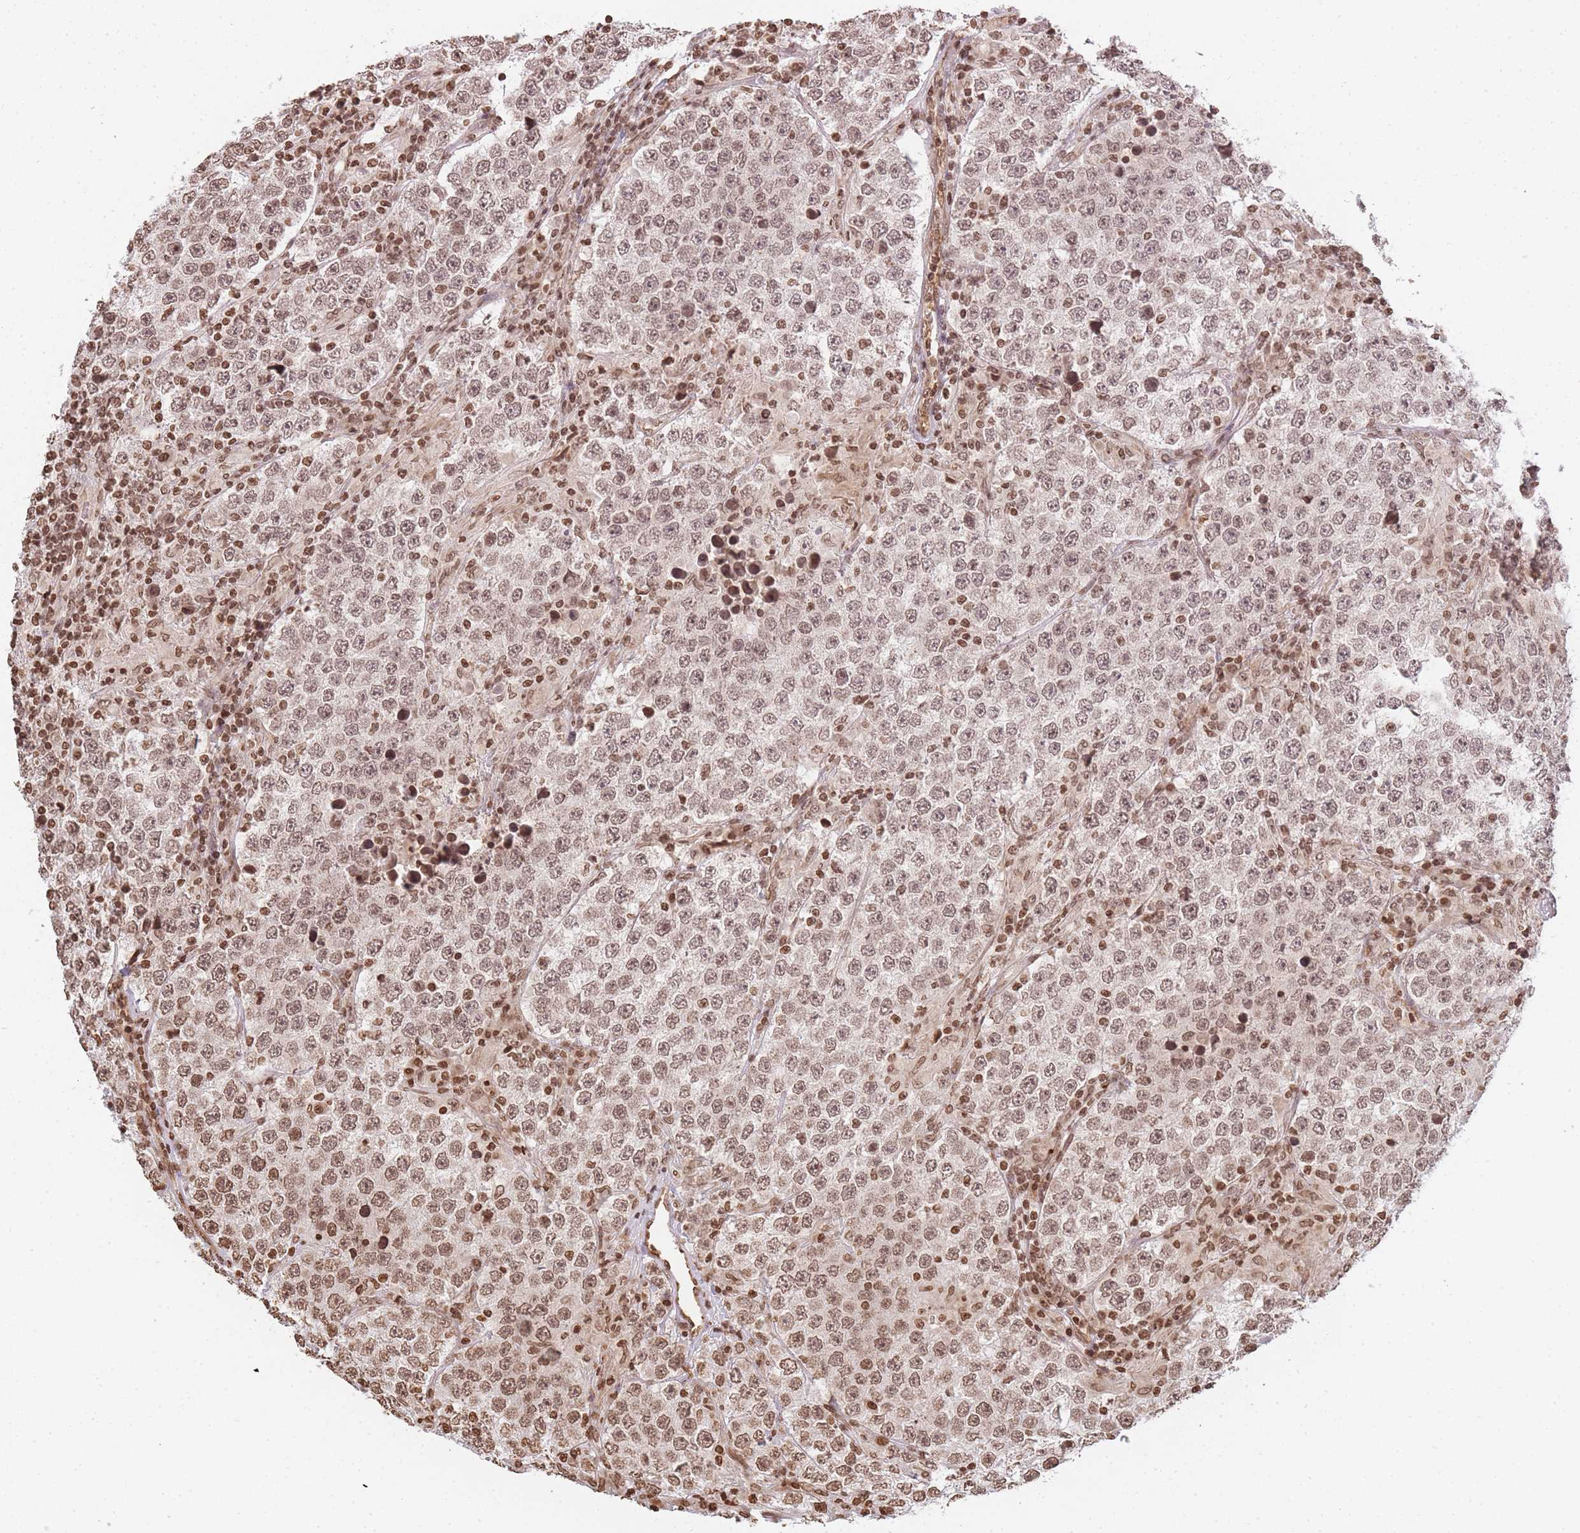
{"staining": {"intensity": "moderate", "quantity": ">75%", "location": "nuclear"}, "tissue": "testis cancer", "cell_type": "Tumor cells", "image_type": "cancer", "snomed": [{"axis": "morphology", "description": "Normal tissue, NOS"}, {"axis": "morphology", "description": "Urothelial carcinoma, High grade"}, {"axis": "morphology", "description": "Seminoma, NOS"}, {"axis": "morphology", "description": "Carcinoma, Embryonal, NOS"}, {"axis": "topography", "description": "Urinary bladder"}, {"axis": "topography", "description": "Testis"}], "caption": "A photomicrograph showing moderate nuclear positivity in approximately >75% of tumor cells in testis cancer, as visualized by brown immunohistochemical staining.", "gene": "WWTR1", "patient": {"sex": "male", "age": 41}}